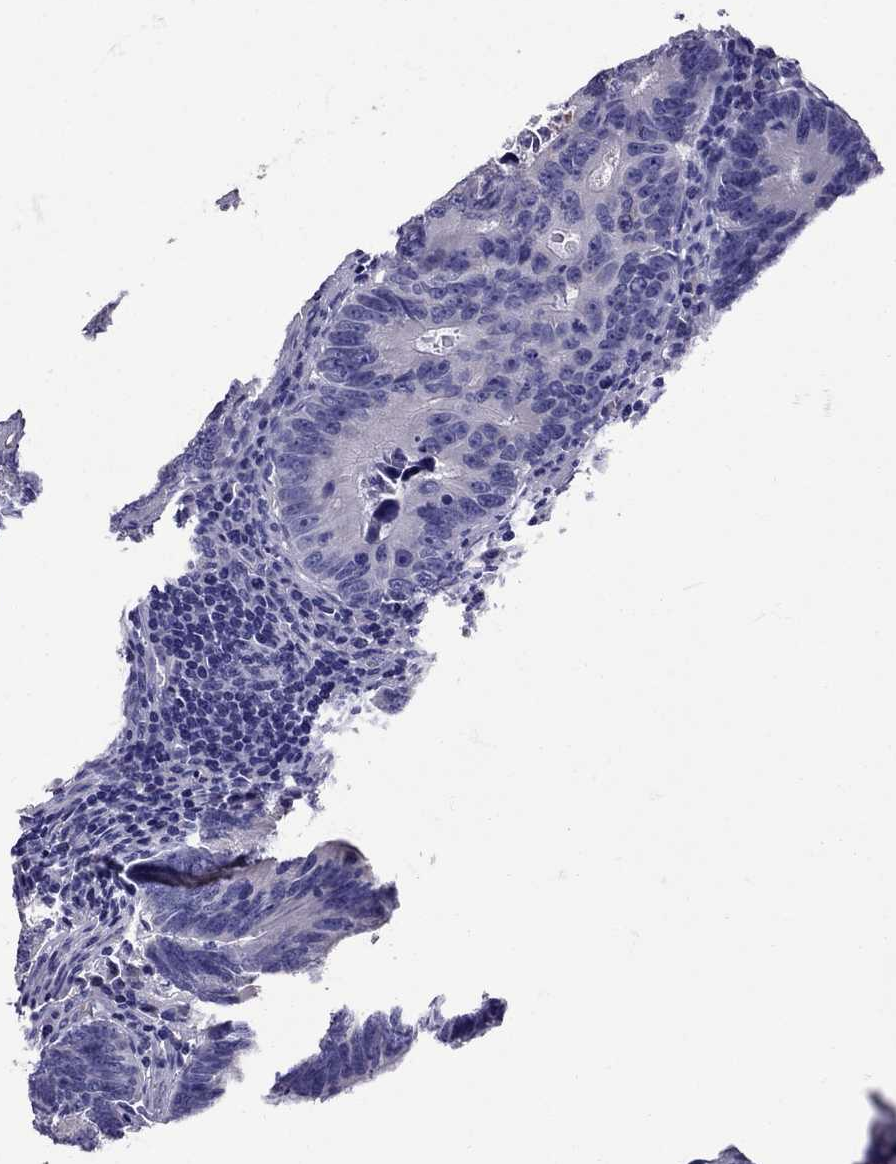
{"staining": {"intensity": "negative", "quantity": "none", "location": "none"}, "tissue": "colorectal cancer", "cell_type": "Tumor cells", "image_type": "cancer", "snomed": [{"axis": "morphology", "description": "Adenocarcinoma, NOS"}, {"axis": "topography", "description": "Colon"}], "caption": "This is an immunohistochemistry (IHC) histopathology image of human colorectal adenocarcinoma. There is no positivity in tumor cells.", "gene": "TBR1", "patient": {"sex": "female", "age": 87}}